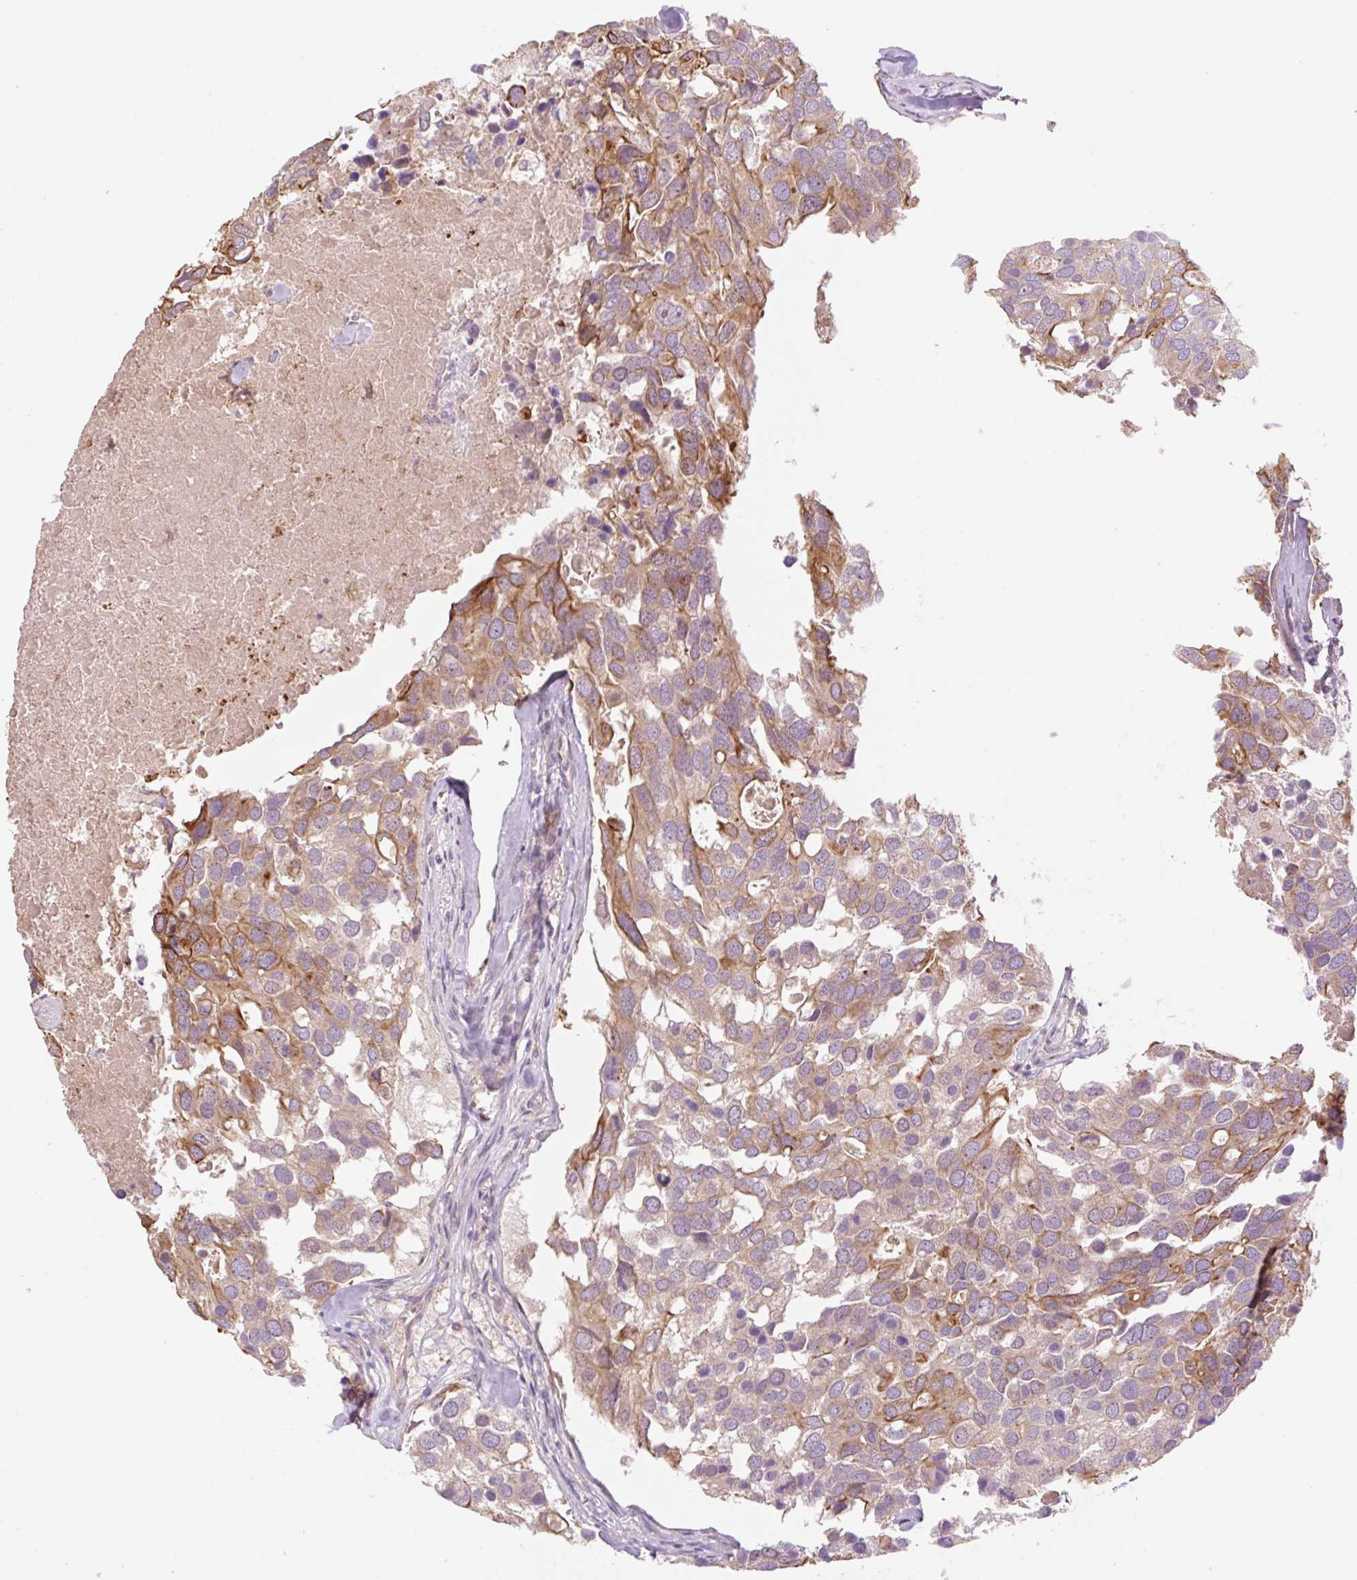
{"staining": {"intensity": "moderate", "quantity": "<25%", "location": "cytoplasmic/membranous"}, "tissue": "breast cancer", "cell_type": "Tumor cells", "image_type": "cancer", "snomed": [{"axis": "morphology", "description": "Duct carcinoma"}, {"axis": "topography", "description": "Breast"}], "caption": "Moderate cytoplasmic/membranous protein staining is seen in approximately <25% of tumor cells in breast cancer.", "gene": "YJU2B", "patient": {"sex": "female", "age": 83}}